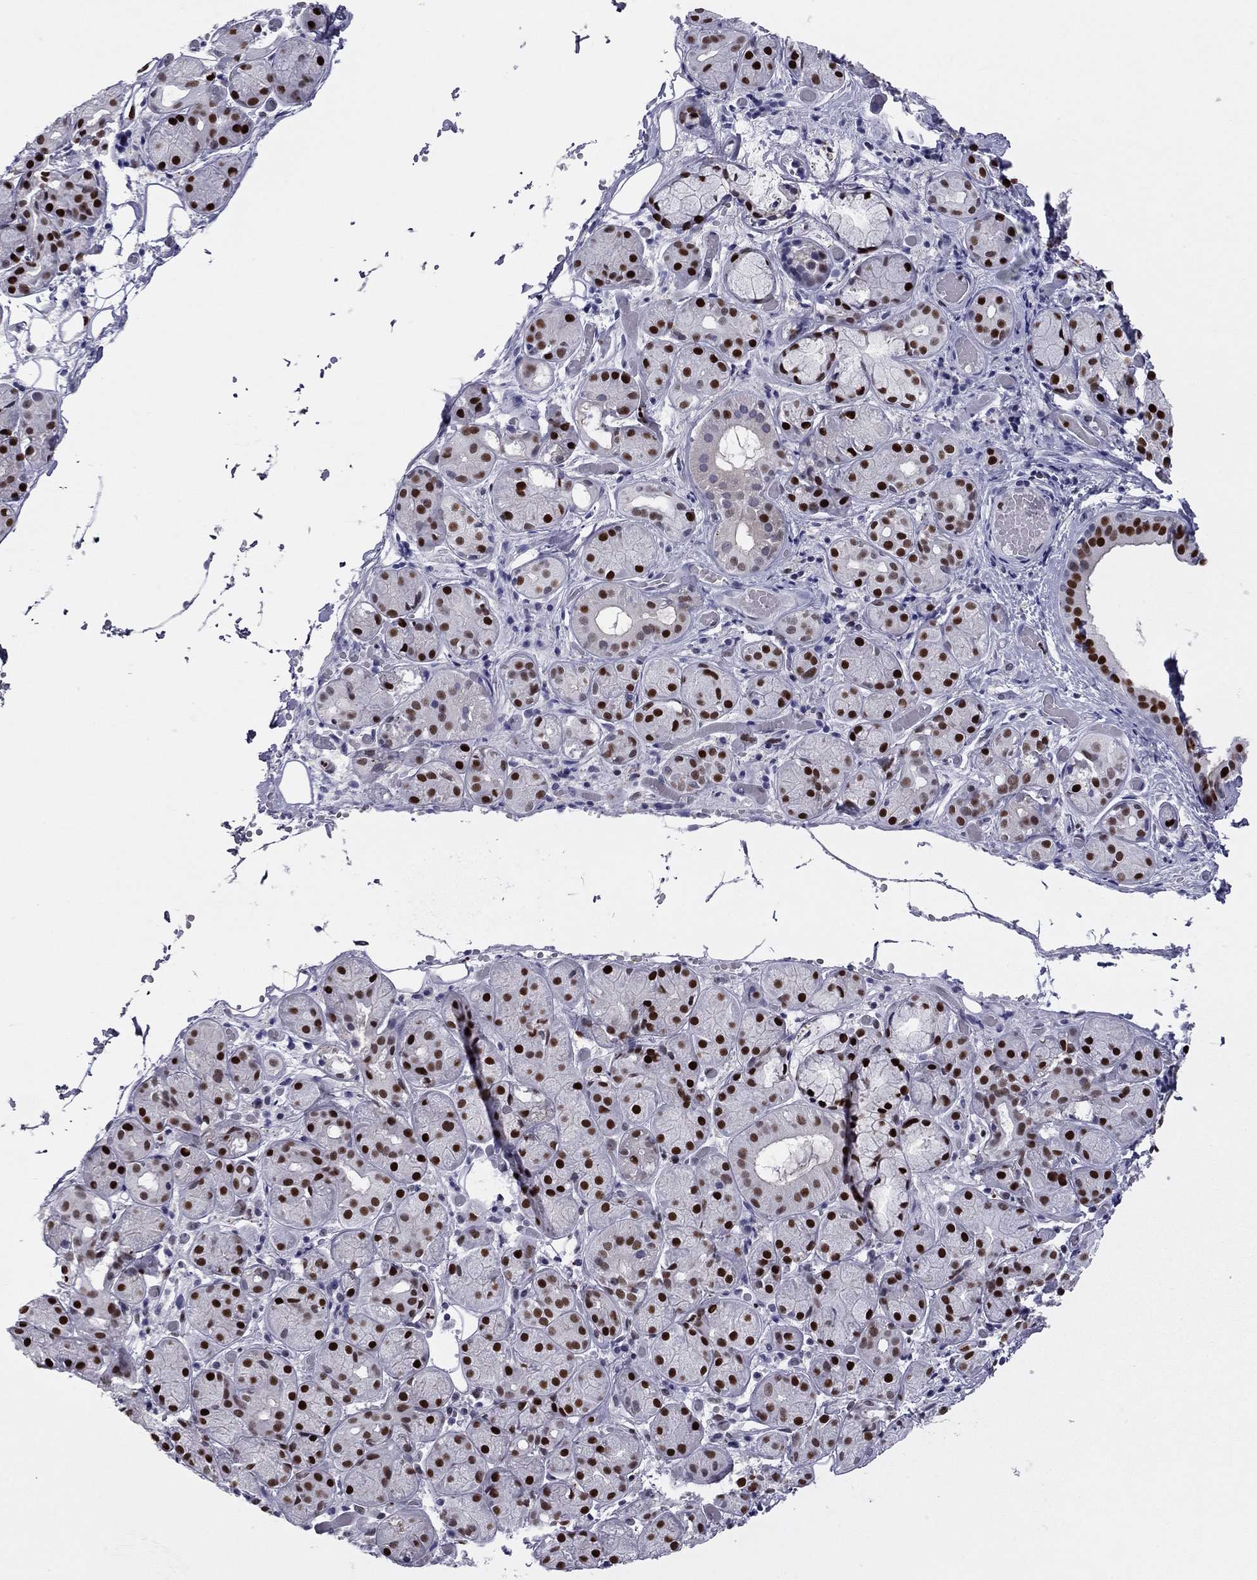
{"staining": {"intensity": "strong", "quantity": ">75%", "location": "nuclear"}, "tissue": "salivary gland", "cell_type": "Glandular cells", "image_type": "normal", "snomed": [{"axis": "morphology", "description": "Normal tissue, NOS"}, {"axis": "topography", "description": "Salivary gland"}, {"axis": "topography", "description": "Peripheral nerve tissue"}], "caption": "Immunohistochemical staining of normal salivary gland reveals strong nuclear protein staining in about >75% of glandular cells.", "gene": "PCGF3", "patient": {"sex": "male", "age": 71}}